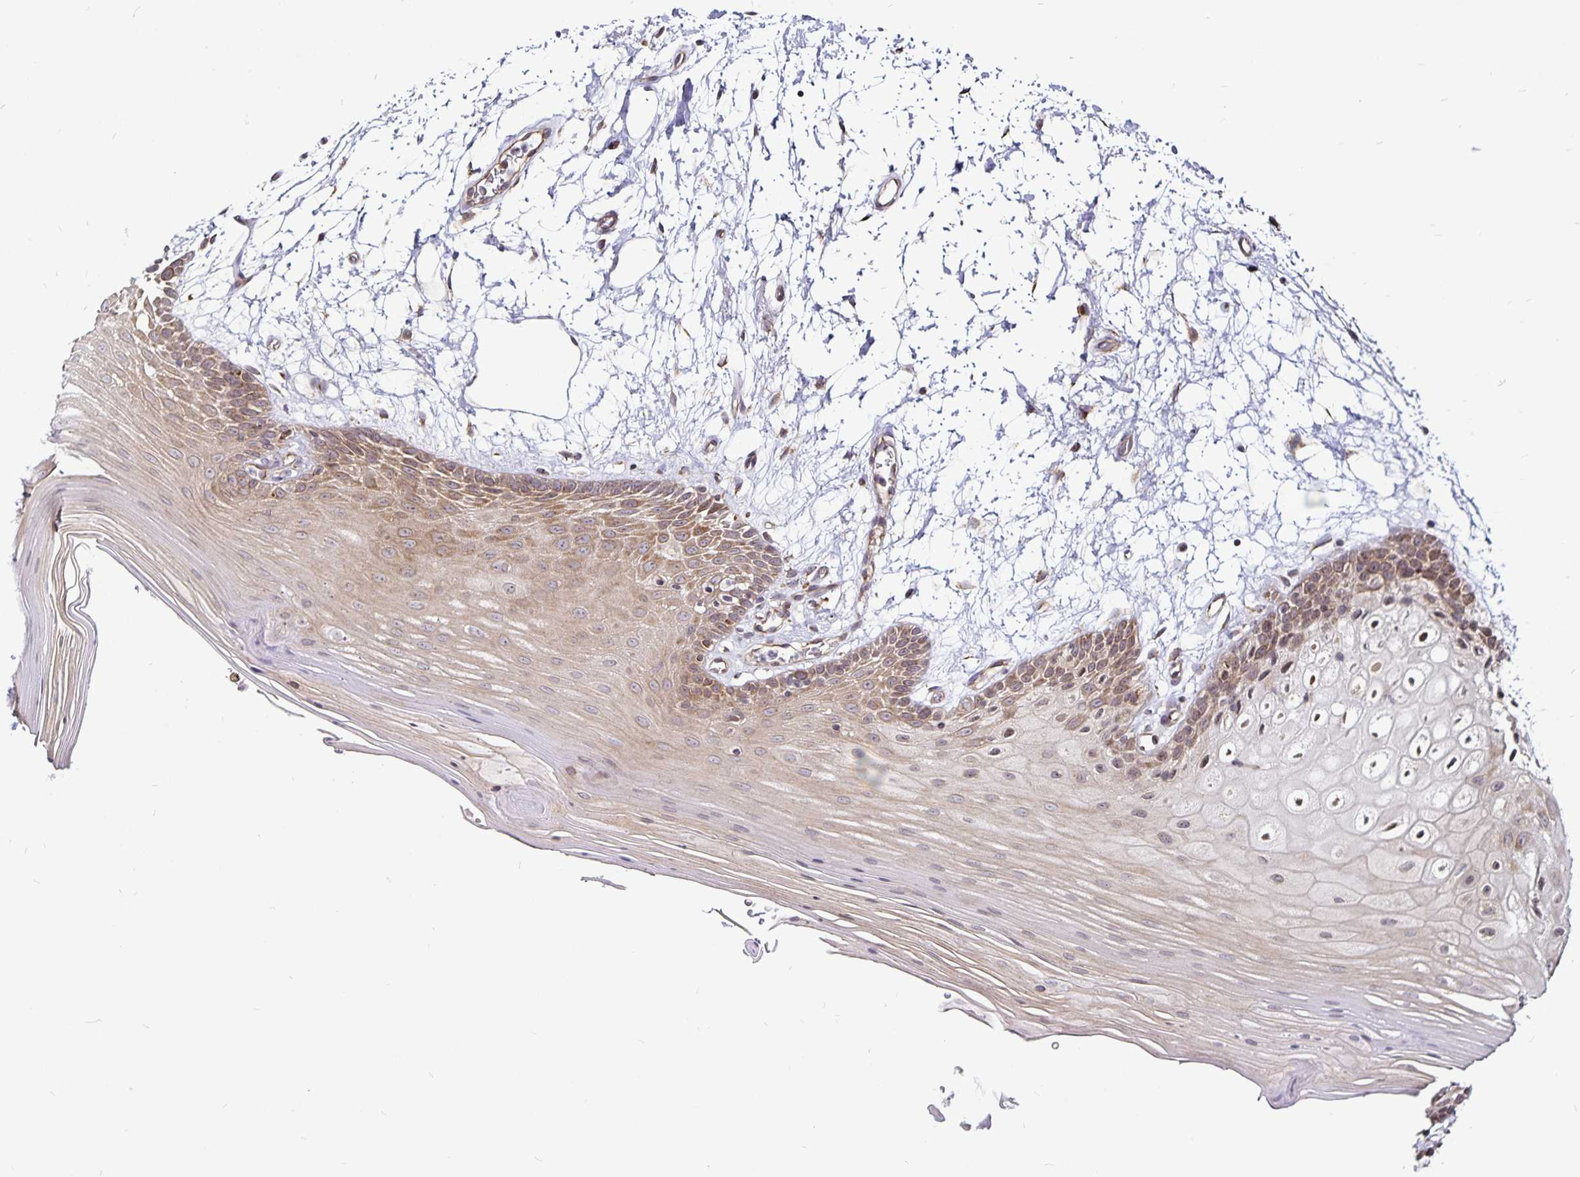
{"staining": {"intensity": "moderate", "quantity": "25%-75%", "location": "cytoplasmic/membranous"}, "tissue": "oral mucosa", "cell_type": "Squamous epithelial cells", "image_type": "normal", "snomed": [{"axis": "morphology", "description": "Normal tissue, NOS"}, {"axis": "morphology", "description": "Squamous cell carcinoma, NOS"}, {"axis": "topography", "description": "Oral tissue"}, {"axis": "topography", "description": "Tounge, NOS"}, {"axis": "topography", "description": "Head-Neck"}], "caption": "Immunohistochemical staining of benign human oral mucosa reveals 25%-75% levels of moderate cytoplasmic/membranous protein expression in approximately 25%-75% of squamous epithelial cells.", "gene": "CYP27A1", "patient": {"sex": "male", "age": 62}}